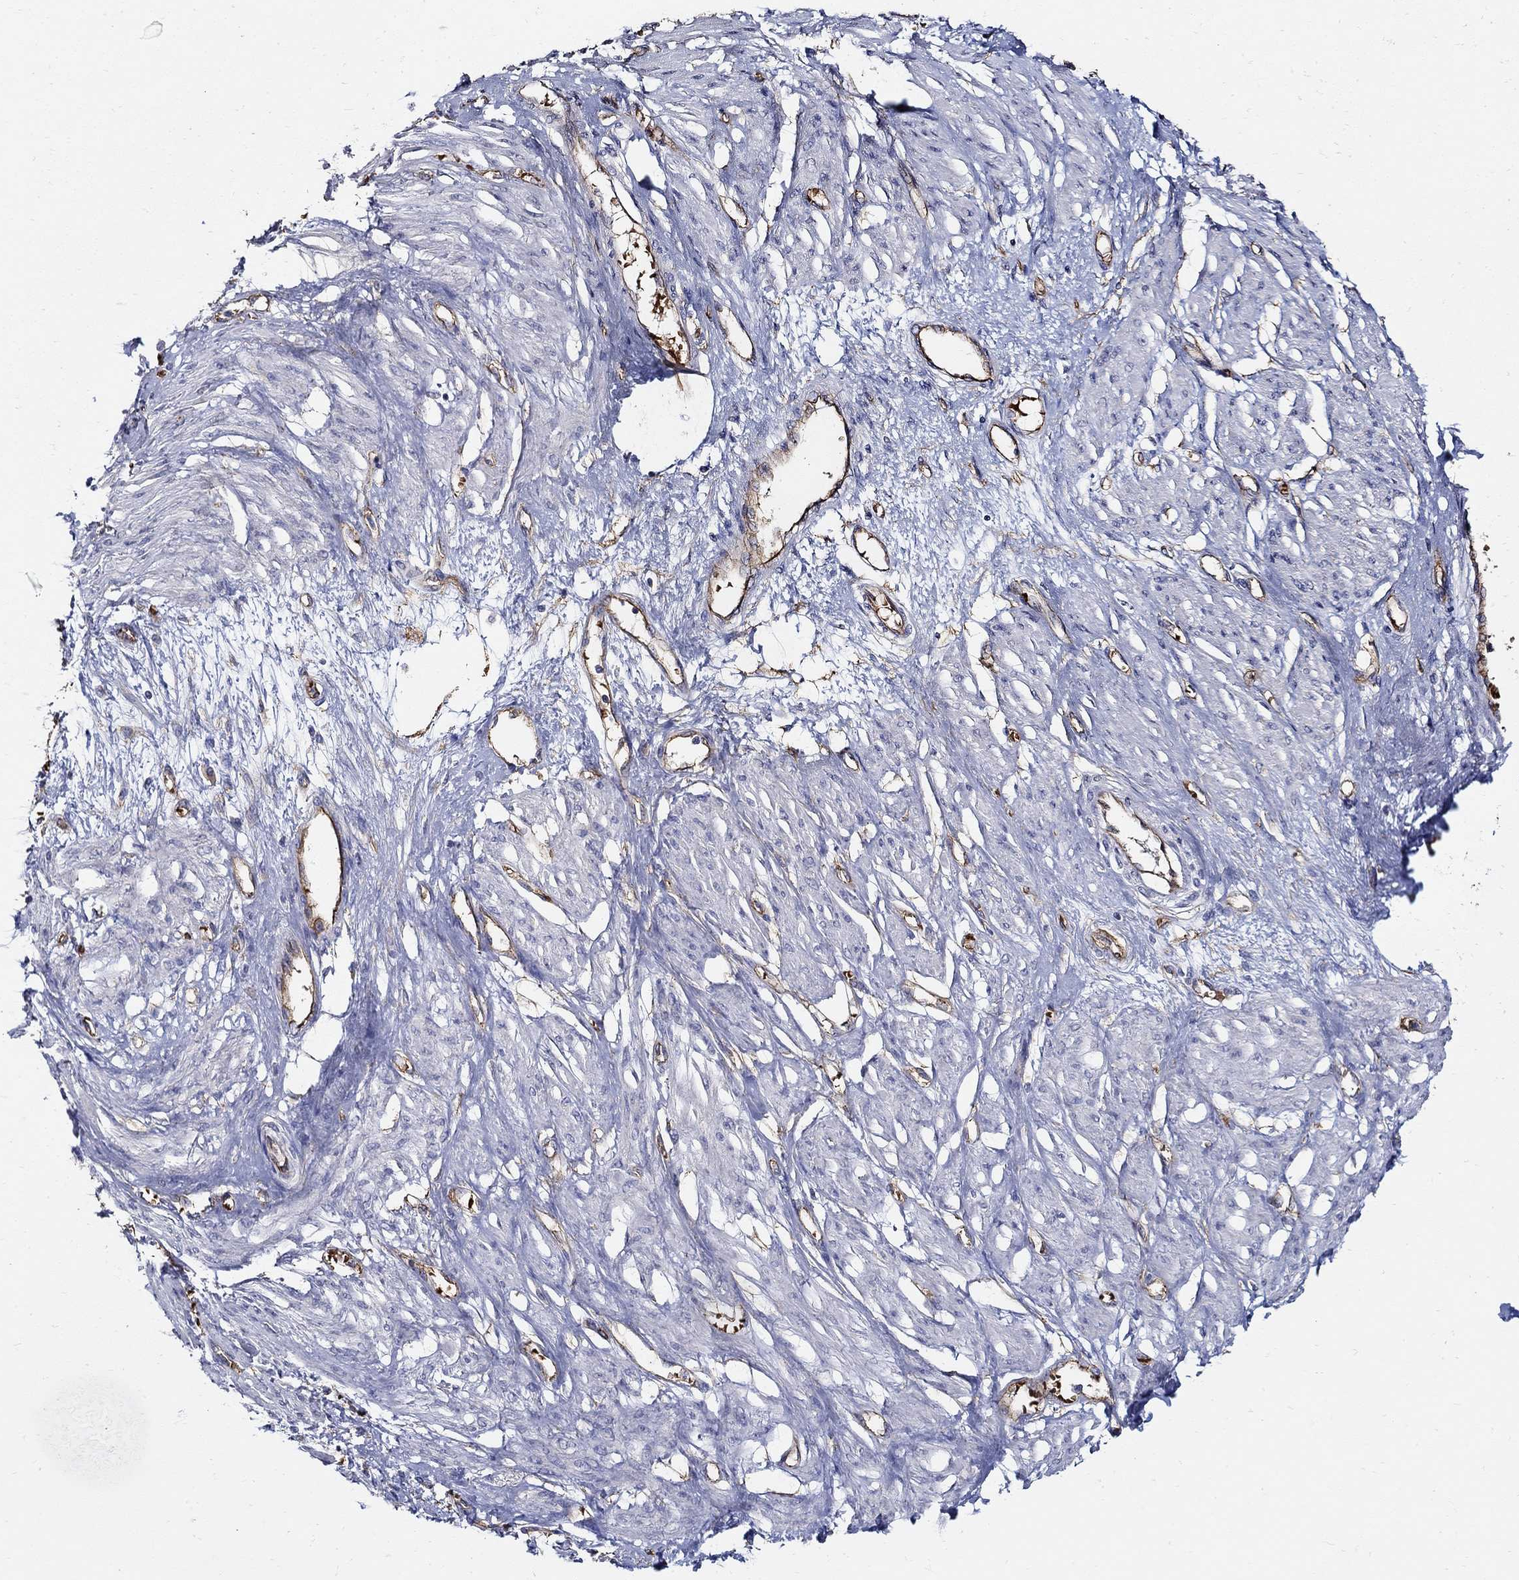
{"staining": {"intensity": "negative", "quantity": "none", "location": "none"}, "tissue": "smooth muscle", "cell_type": "Smooth muscle cells", "image_type": "normal", "snomed": [{"axis": "morphology", "description": "Normal tissue, NOS"}, {"axis": "topography", "description": "Smooth muscle"}, {"axis": "topography", "description": "Uterus"}], "caption": "DAB immunohistochemical staining of normal human smooth muscle demonstrates no significant positivity in smooth muscle cells.", "gene": "APBB3", "patient": {"sex": "female", "age": 39}}